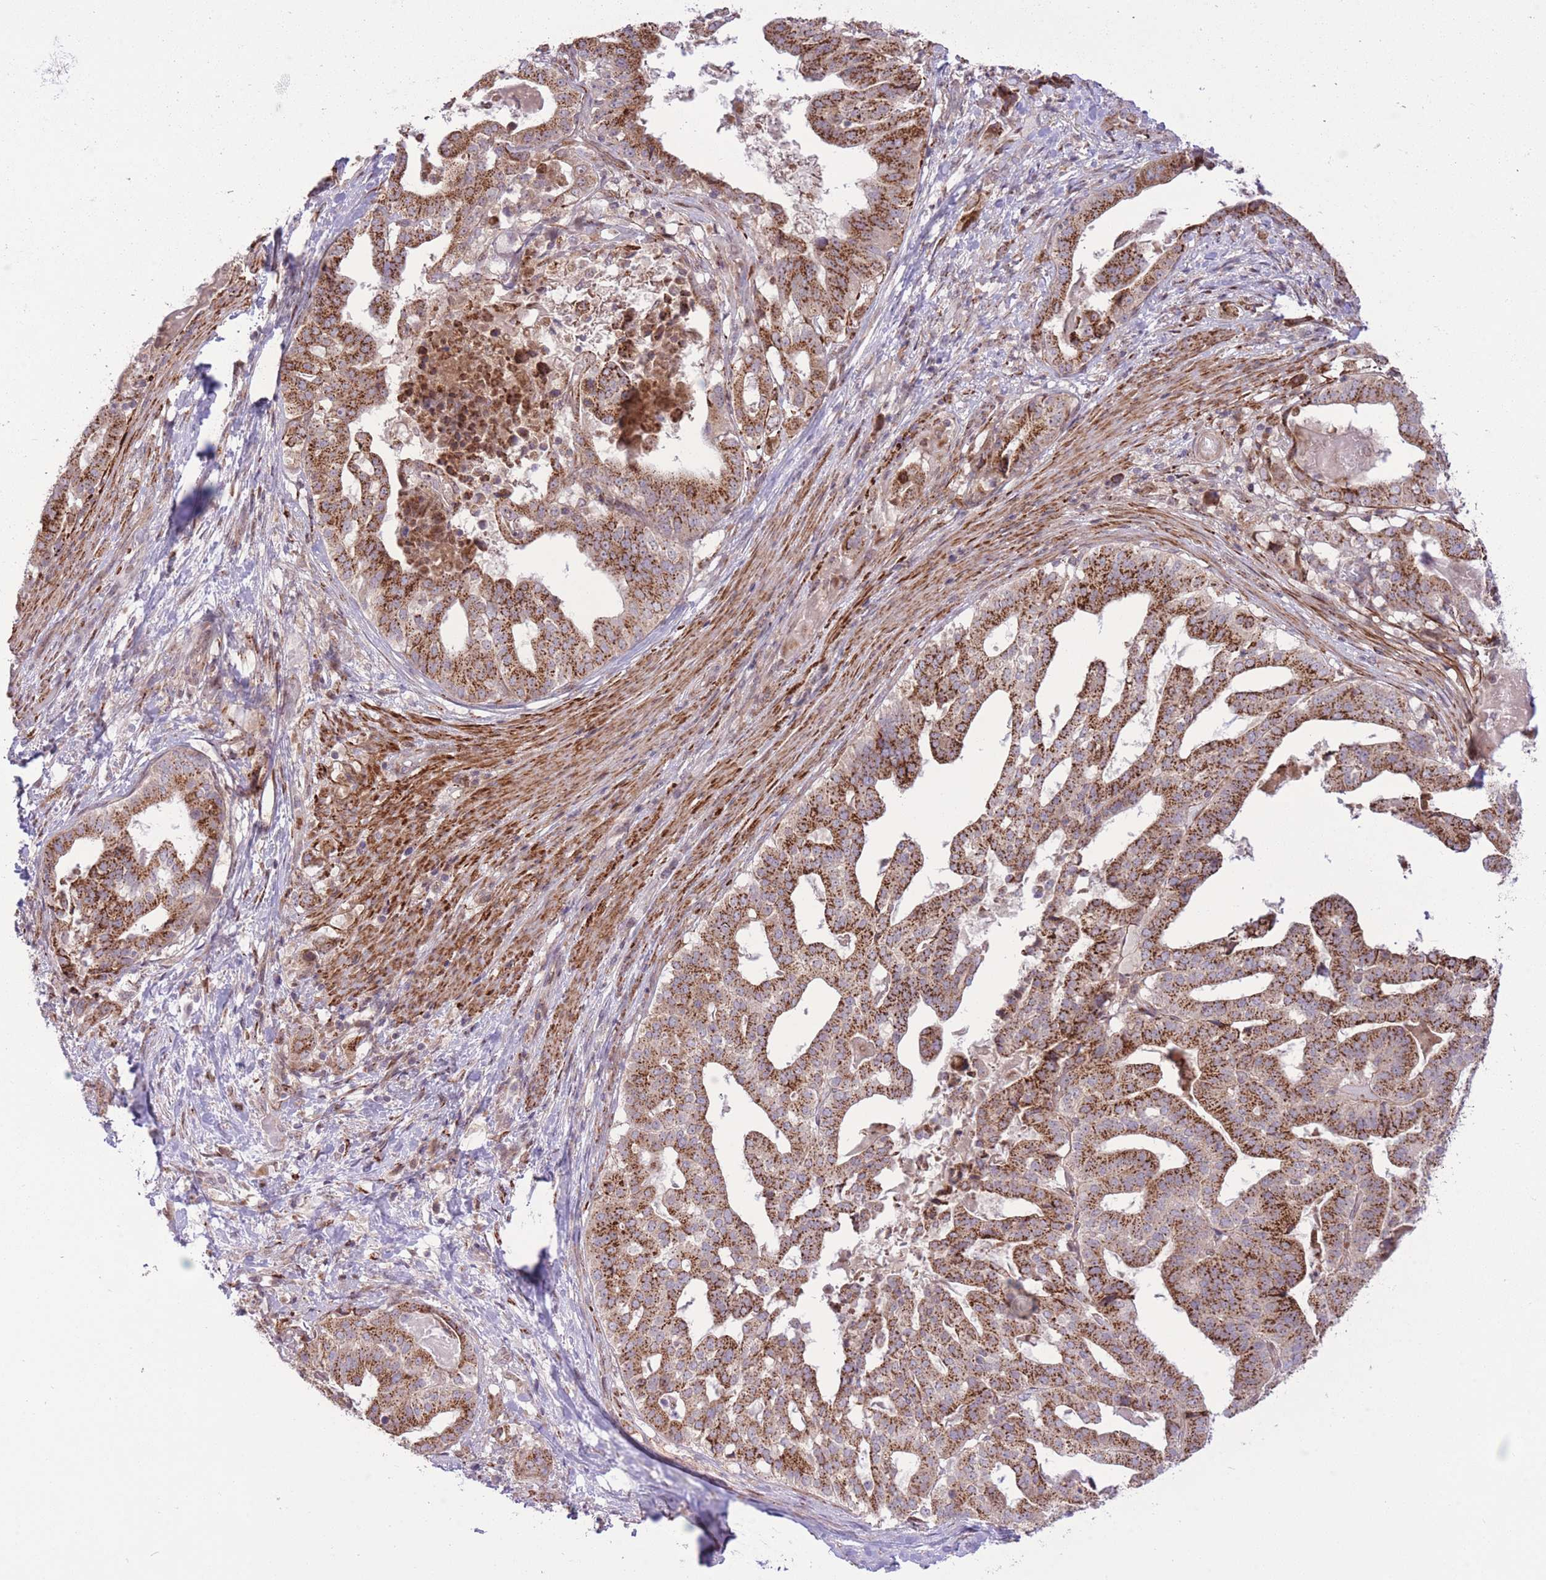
{"staining": {"intensity": "strong", "quantity": ">75%", "location": "cytoplasmic/membranous"}, "tissue": "stomach cancer", "cell_type": "Tumor cells", "image_type": "cancer", "snomed": [{"axis": "morphology", "description": "Adenocarcinoma, NOS"}, {"axis": "topography", "description": "Stomach"}], "caption": "Brown immunohistochemical staining in adenocarcinoma (stomach) demonstrates strong cytoplasmic/membranous positivity in approximately >75% of tumor cells.", "gene": "ZBED5", "patient": {"sex": "male", "age": 48}}